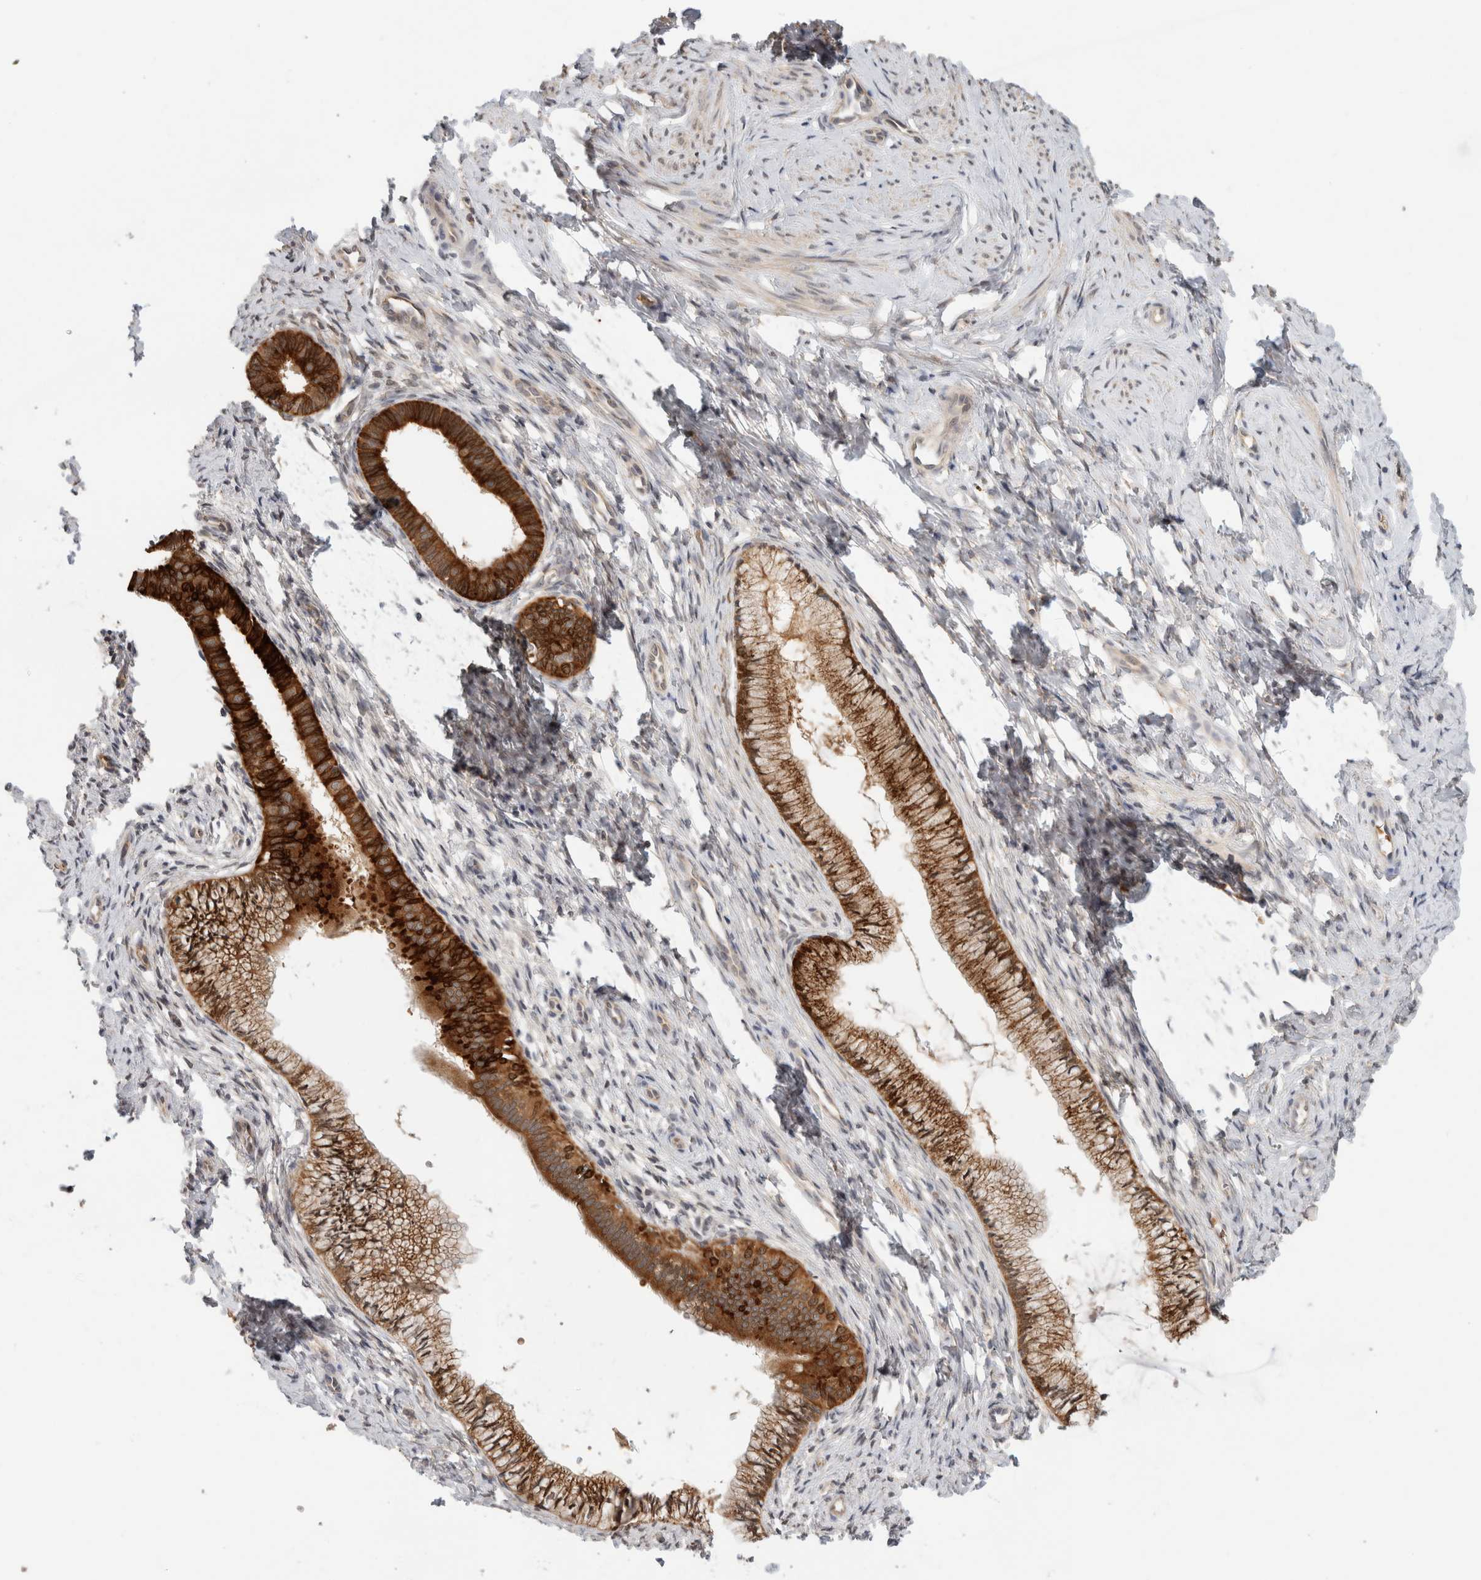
{"staining": {"intensity": "strong", "quantity": ">75%", "location": "cytoplasmic/membranous"}, "tissue": "cervix", "cell_type": "Glandular cells", "image_type": "normal", "snomed": [{"axis": "morphology", "description": "Normal tissue, NOS"}, {"axis": "topography", "description": "Cervix"}], "caption": "Cervix stained with DAB (3,3'-diaminobenzidine) IHC exhibits high levels of strong cytoplasmic/membranous staining in about >75% of glandular cells.", "gene": "APOL2", "patient": {"sex": "female", "age": 36}}